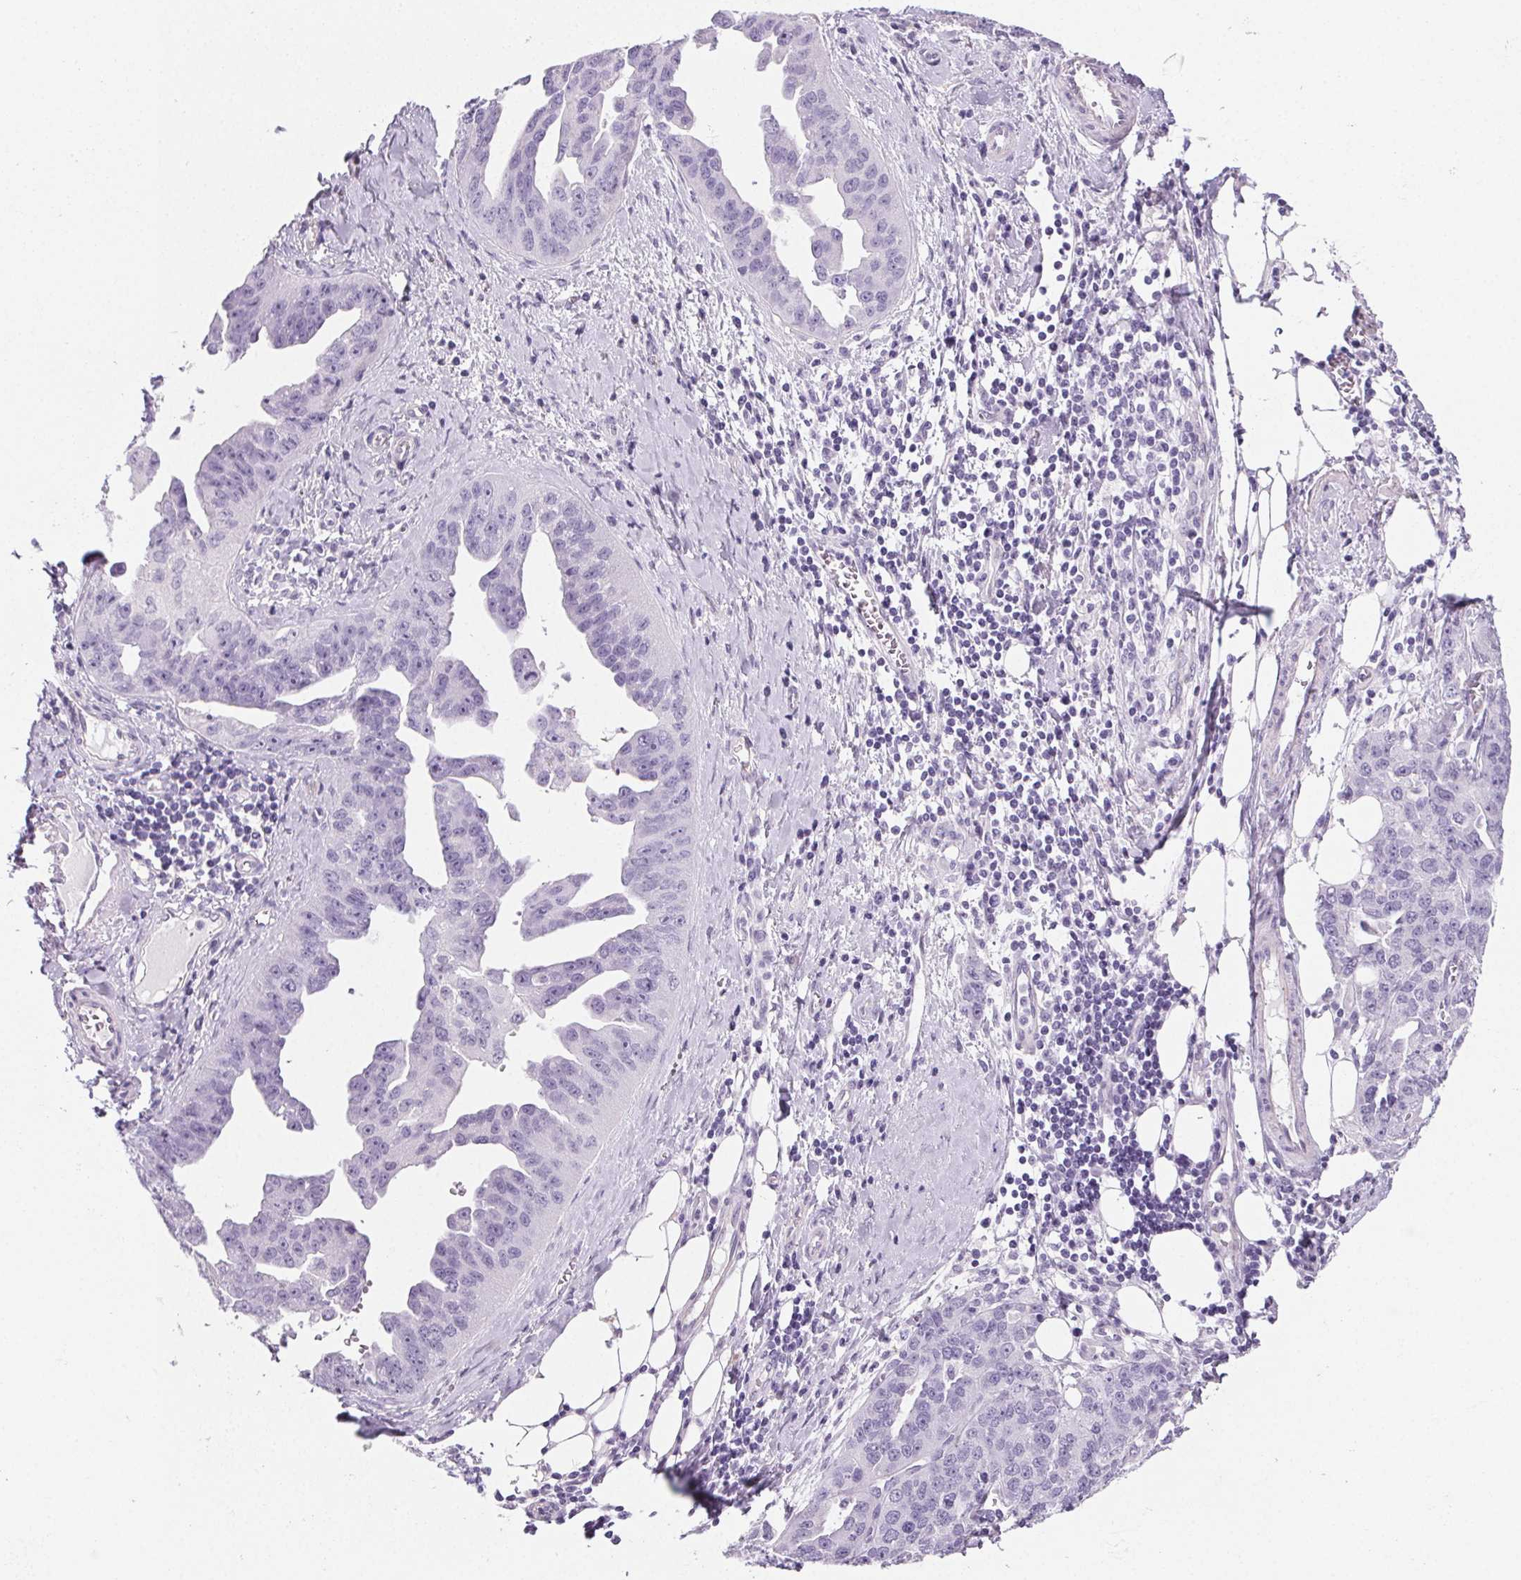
{"staining": {"intensity": "negative", "quantity": "none", "location": "none"}, "tissue": "ovarian cancer", "cell_type": "Tumor cells", "image_type": "cancer", "snomed": [{"axis": "morphology", "description": "Cystadenocarcinoma, serous, NOS"}, {"axis": "topography", "description": "Ovary"}], "caption": "Tumor cells are negative for brown protein staining in ovarian cancer (serous cystadenocarcinoma).", "gene": "PRSS3", "patient": {"sex": "female", "age": 75}}